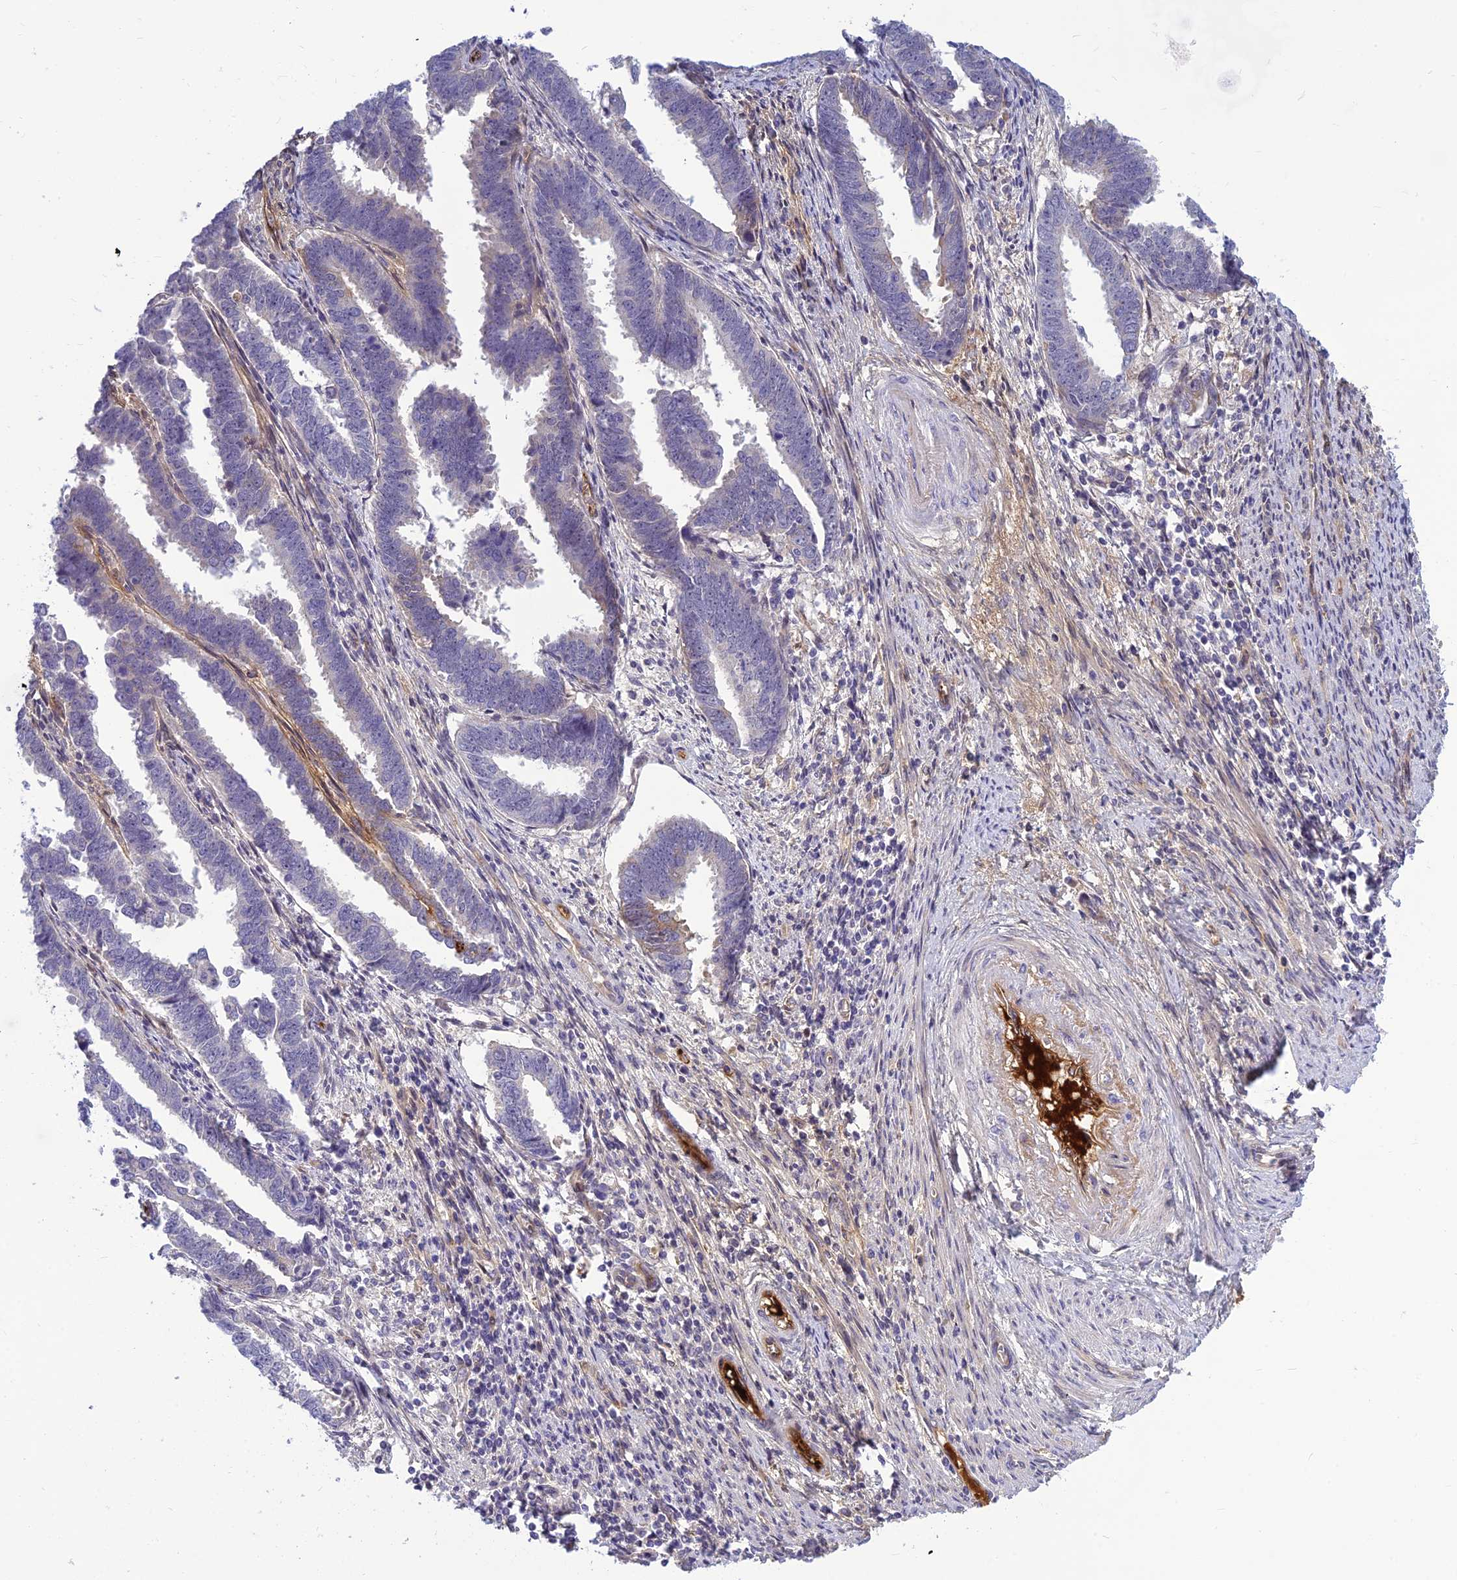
{"staining": {"intensity": "negative", "quantity": "none", "location": "none"}, "tissue": "endometrial cancer", "cell_type": "Tumor cells", "image_type": "cancer", "snomed": [{"axis": "morphology", "description": "Adenocarcinoma, NOS"}, {"axis": "topography", "description": "Endometrium"}], "caption": "An immunohistochemistry photomicrograph of endometrial cancer is shown. There is no staining in tumor cells of endometrial cancer. (Brightfield microscopy of DAB (3,3'-diaminobenzidine) IHC at high magnification).", "gene": "CLEC11A", "patient": {"sex": "female", "age": 75}}